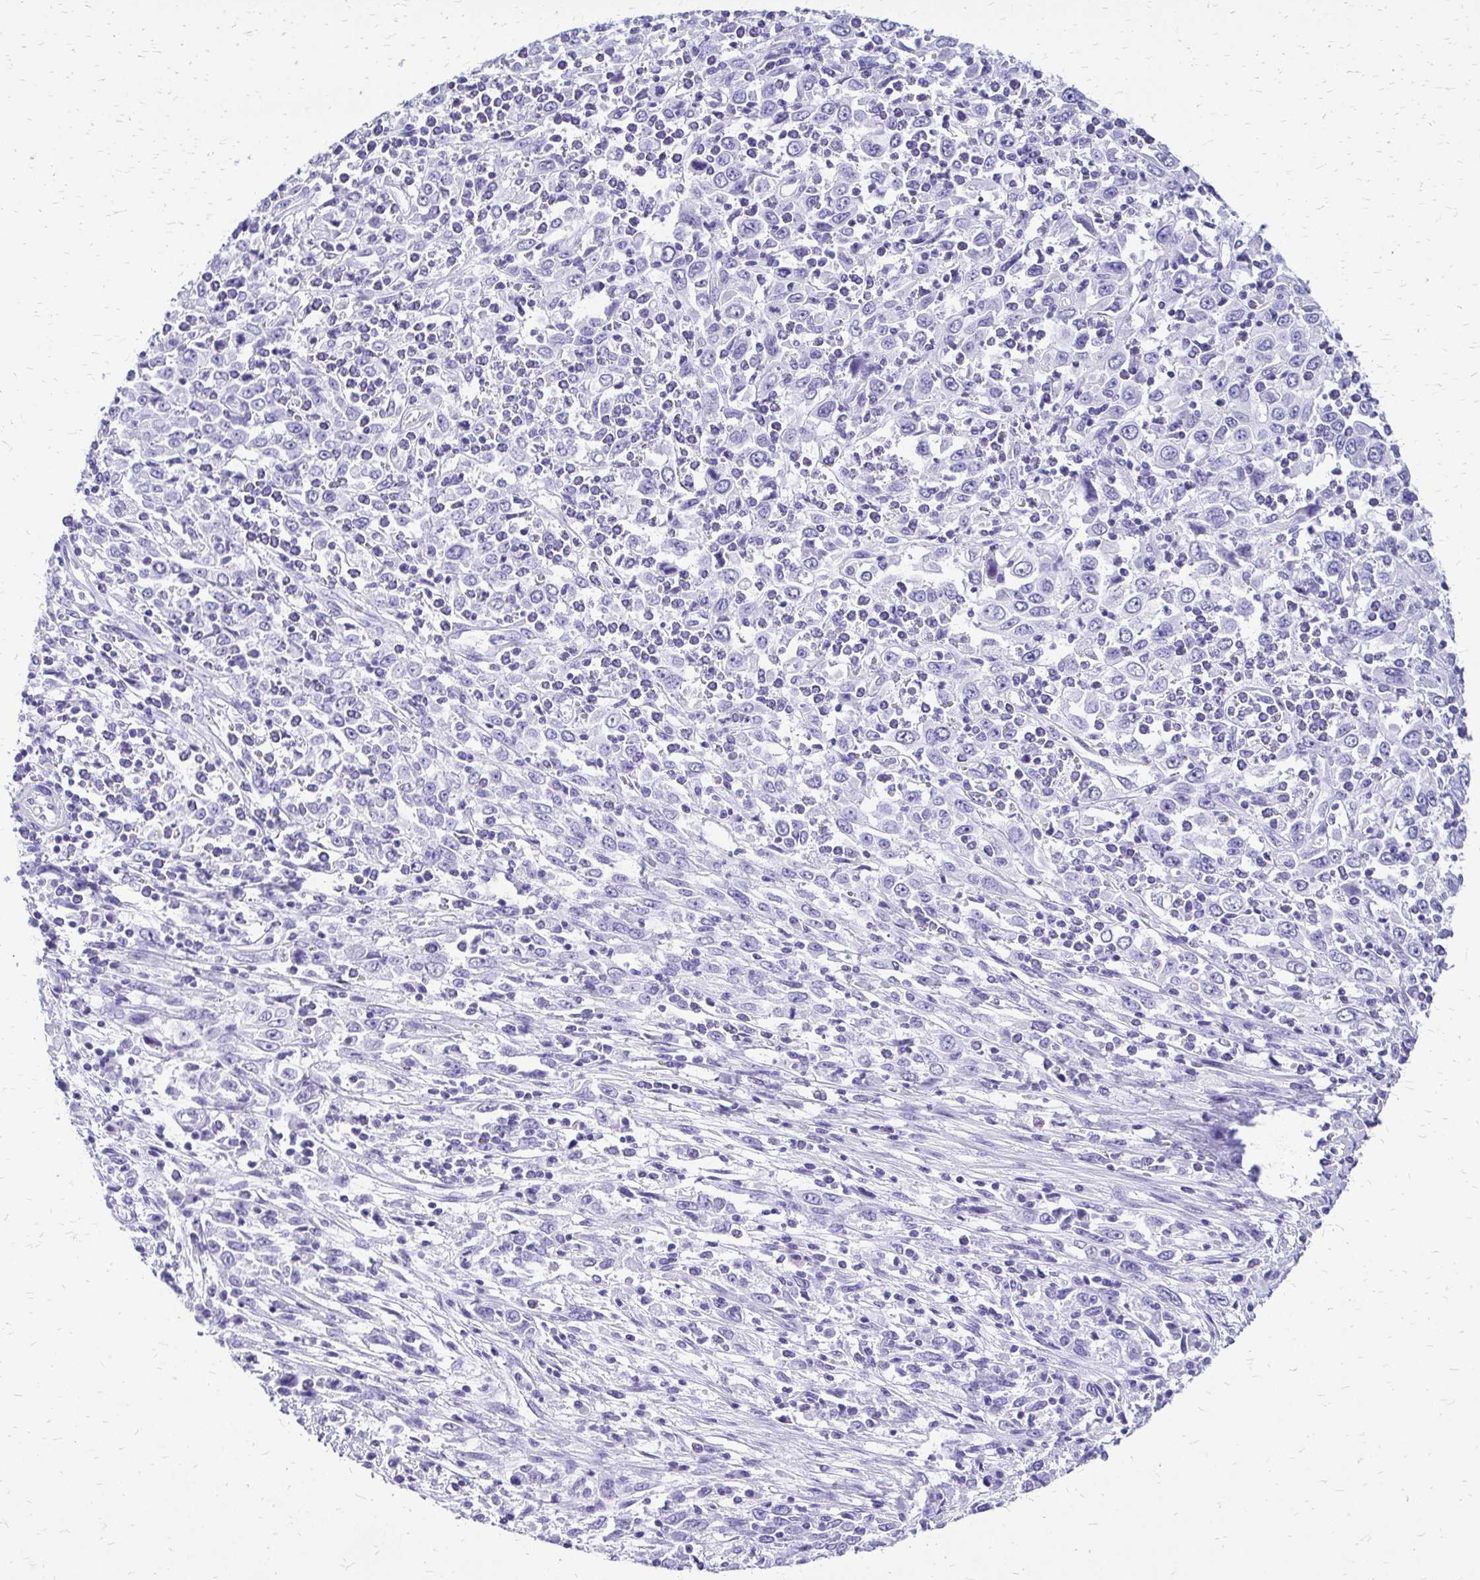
{"staining": {"intensity": "negative", "quantity": "none", "location": "none"}, "tissue": "cervical cancer", "cell_type": "Tumor cells", "image_type": "cancer", "snomed": [{"axis": "morphology", "description": "Adenocarcinoma, NOS"}, {"axis": "topography", "description": "Cervix"}], "caption": "This is an IHC histopathology image of cervical adenocarcinoma. There is no positivity in tumor cells.", "gene": "SLC32A1", "patient": {"sex": "female", "age": 40}}